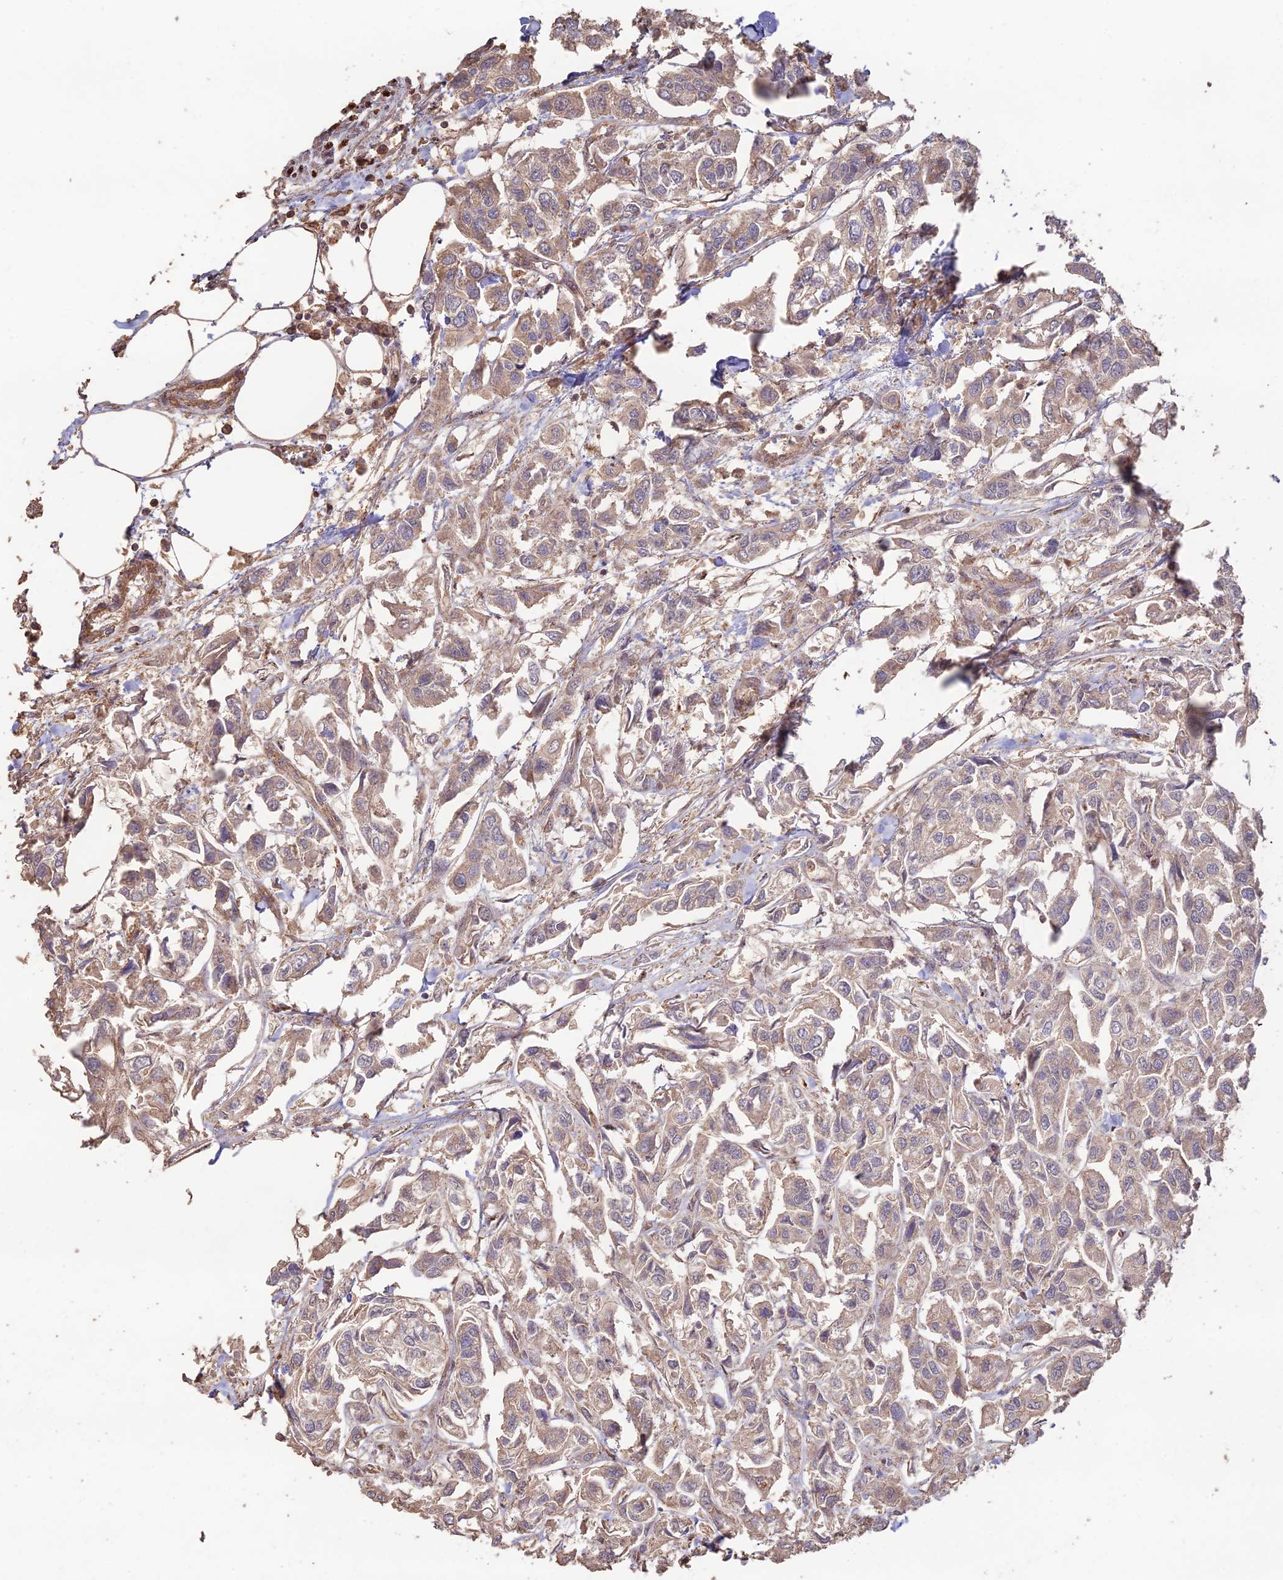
{"staining": {"intensity": "weak", "quantity": ">75%", "location": "cytoplasmic/membranous"}, "tissue": "urothelial cancer", "cell_type": "Tumor cells", "image_type": "cancer", "snomed": [{"axis": "morphology", "description": "Urothelial carcinoma, High grade"}, {"axis": "topography", "description": "Urinary bladder"}], "caption": "Urothelial cancer stained with a brown dye displays weak cytoplasmic/membranous positive expression in approximately >75% of tumor cells.", "gene": "CLCF1", "patient": {"sex": "male", "age": 67}}